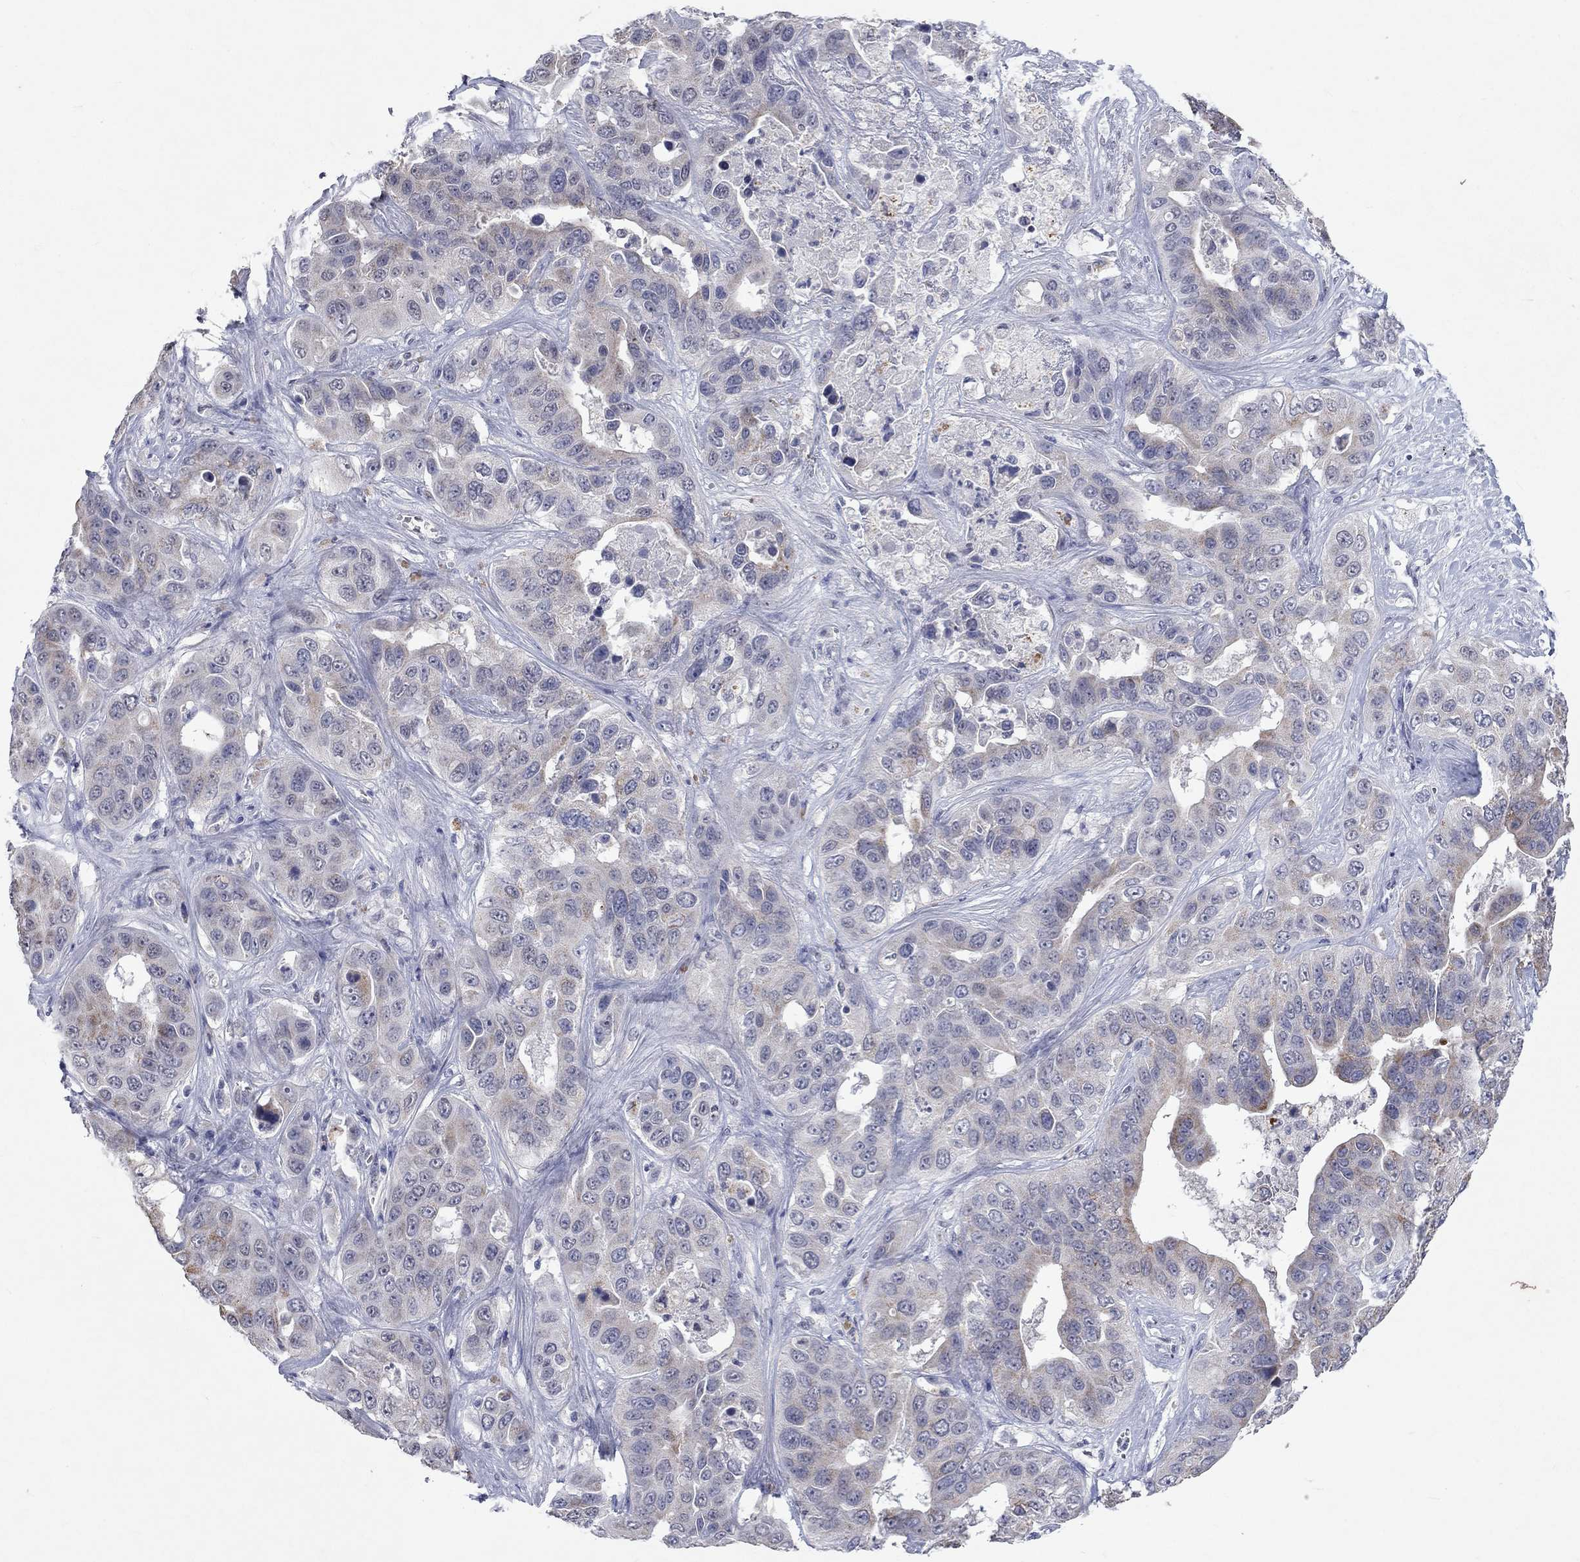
{"staining": {"intensity": "weak", "quantity": "<25%", "location": "cytoplasmic/membranous"}, "tissue": "liver cancer", "cell_type": "Tumor cells", "image_type": "cancer", "snomed": [{"axis": "morphology", "description": "Cholangiocarcinoma"}, {"axis": "topography", "description": "Liver"}], "caption": "There is no significant positivity in tumor cells of liver cholangiocarcinoma.", "gene": "TMEM143", "patient": {"sex": "female", "age": 52}}